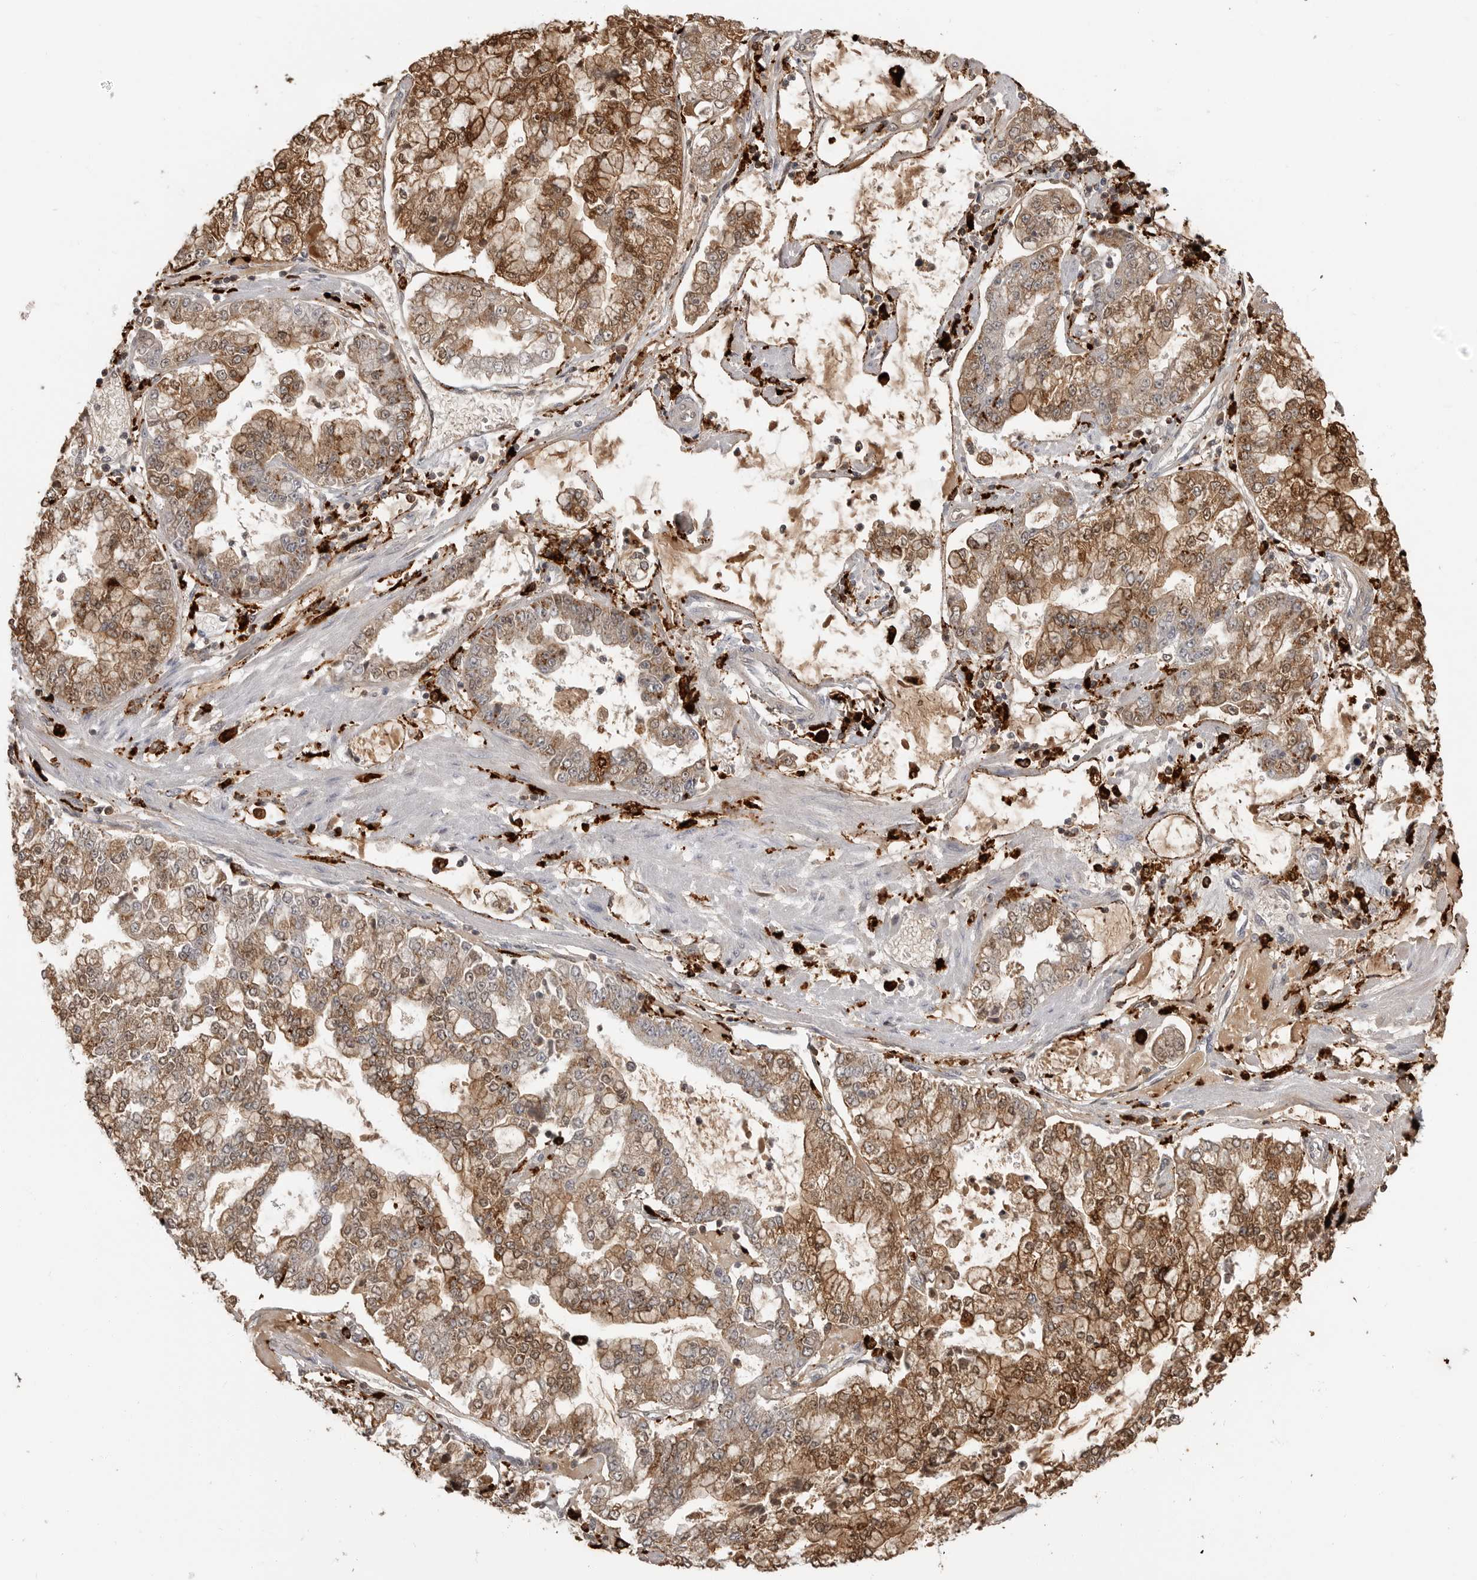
{"staining": {"intensity": "moderate", "quantity": ">75%", "location": "cytoplasmic/membranous,nuclear"}, "tissue": "stomach cancer", "cell_type": "Tumor cells", "image_type": "cancer", "snomed": [{"axis": "morphology", "description": "Adenocarcinoma, NOS"}, {"axis": "topography", "description": "Stomach"}], "caption": "The histopathology image demonstrates a brown stain indicating the presence of a protein in the cytoplasmic/membranous and nuclear of tumor cells in stomach cancer. (DAB IHC with brightfield microscopy, high magnification).", "gene": "IFI30", "patient": {"sex": "male", "age": 76}}